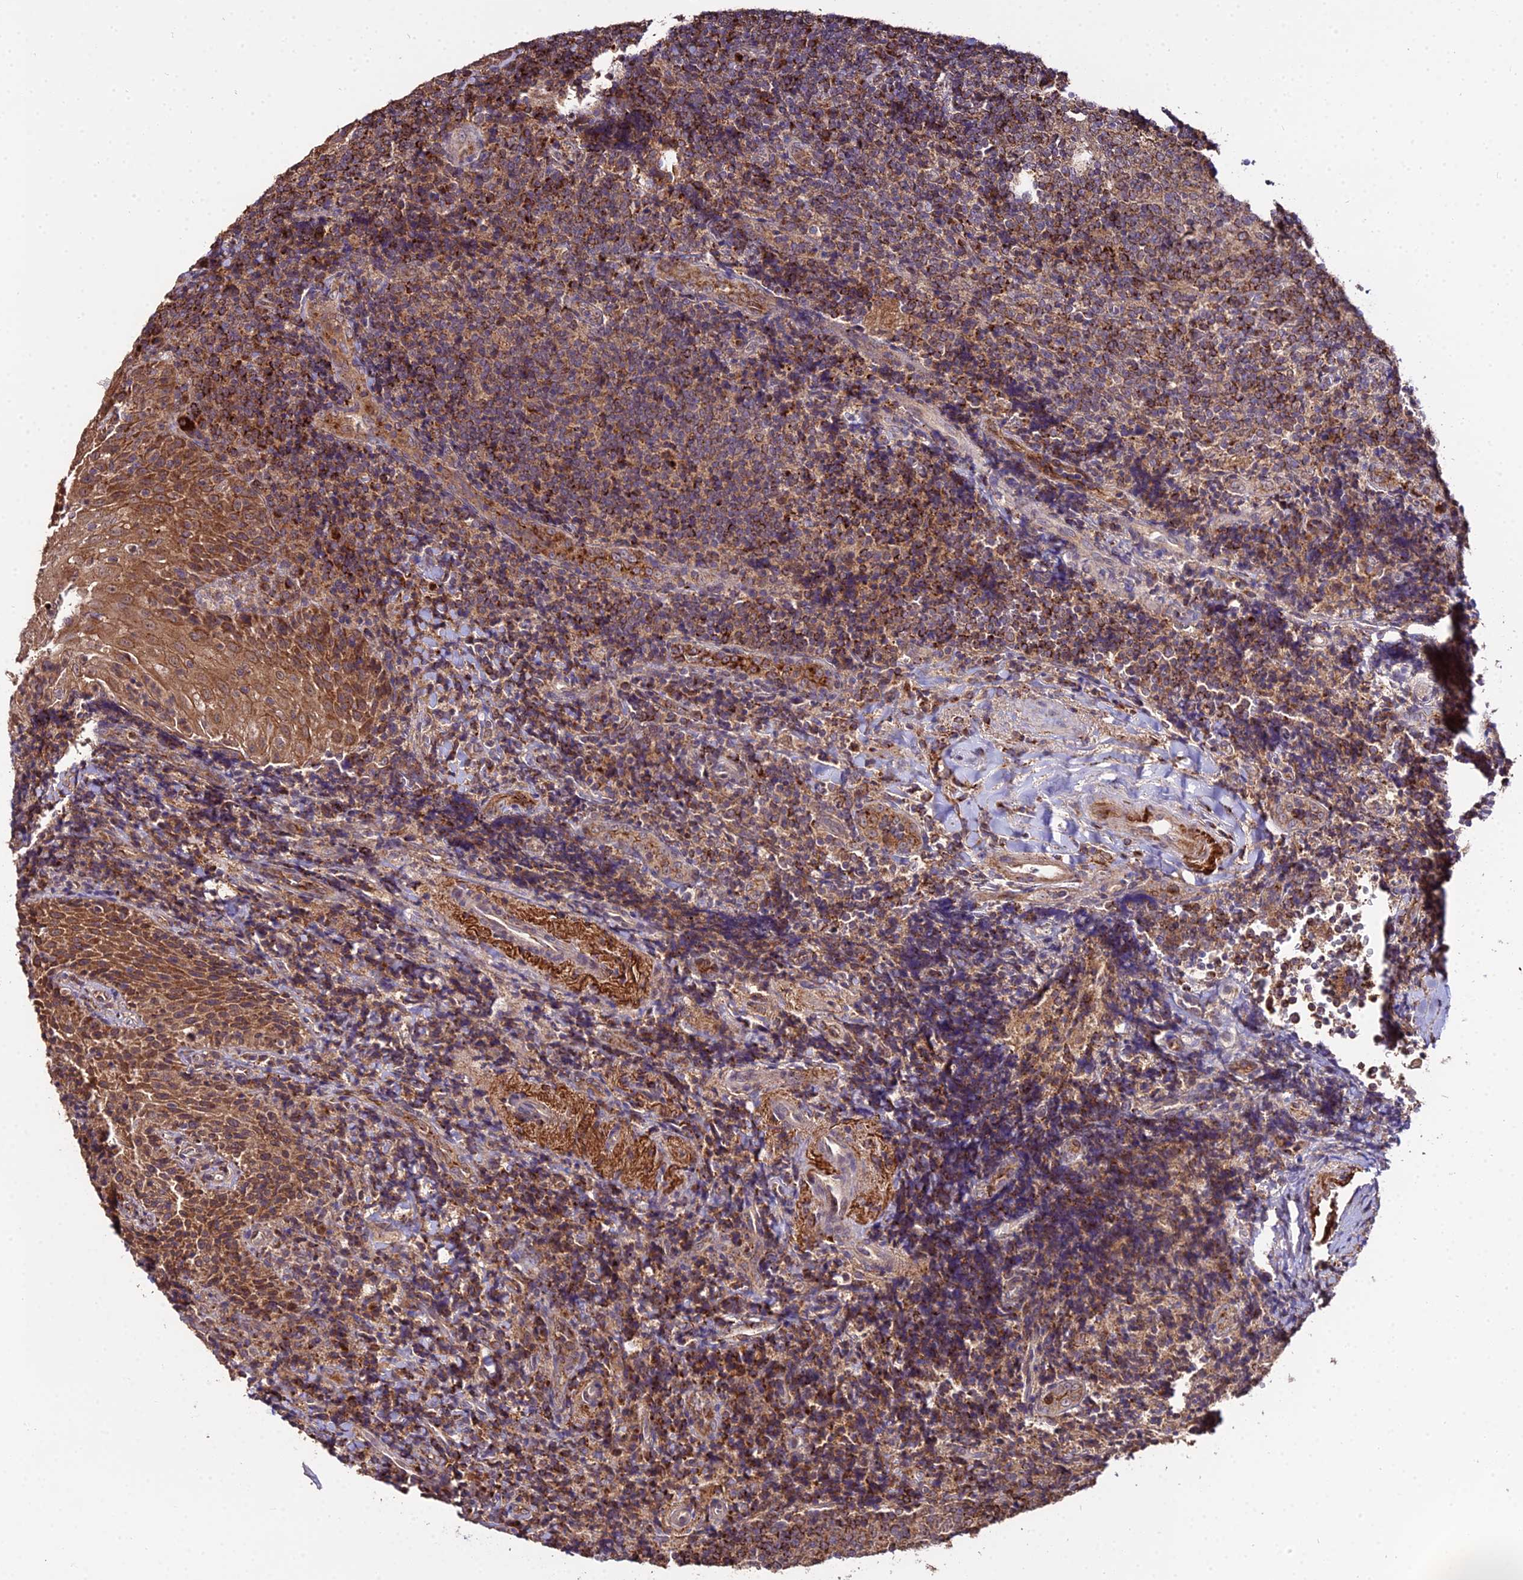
{"staining": {"intensity": "strong", "quantity": ">75%", "location": "cytoplasmic/membranous"}, "tissue": "tonsil", "cell_type": "Germinal center cells", "image_type": "normal", "snomed": [{"axis": "morphology", "description": "Normal tissue, NOS"}, {"axis": "topography", "description": "Tonsil"}], "caption": "A high amount of strong cytoplasmic/membranous expression is present in approximately >75% of germinal center cells in unremarkable tonsil. Using DAB (3,3'-diaminobenzidine) (brown) and hematoxylin (blue) stains, captured at high magnification using brightfield microscopy.", "gene": "ENSG00000258465", "patient": {"sex": "male", "age": 37}}